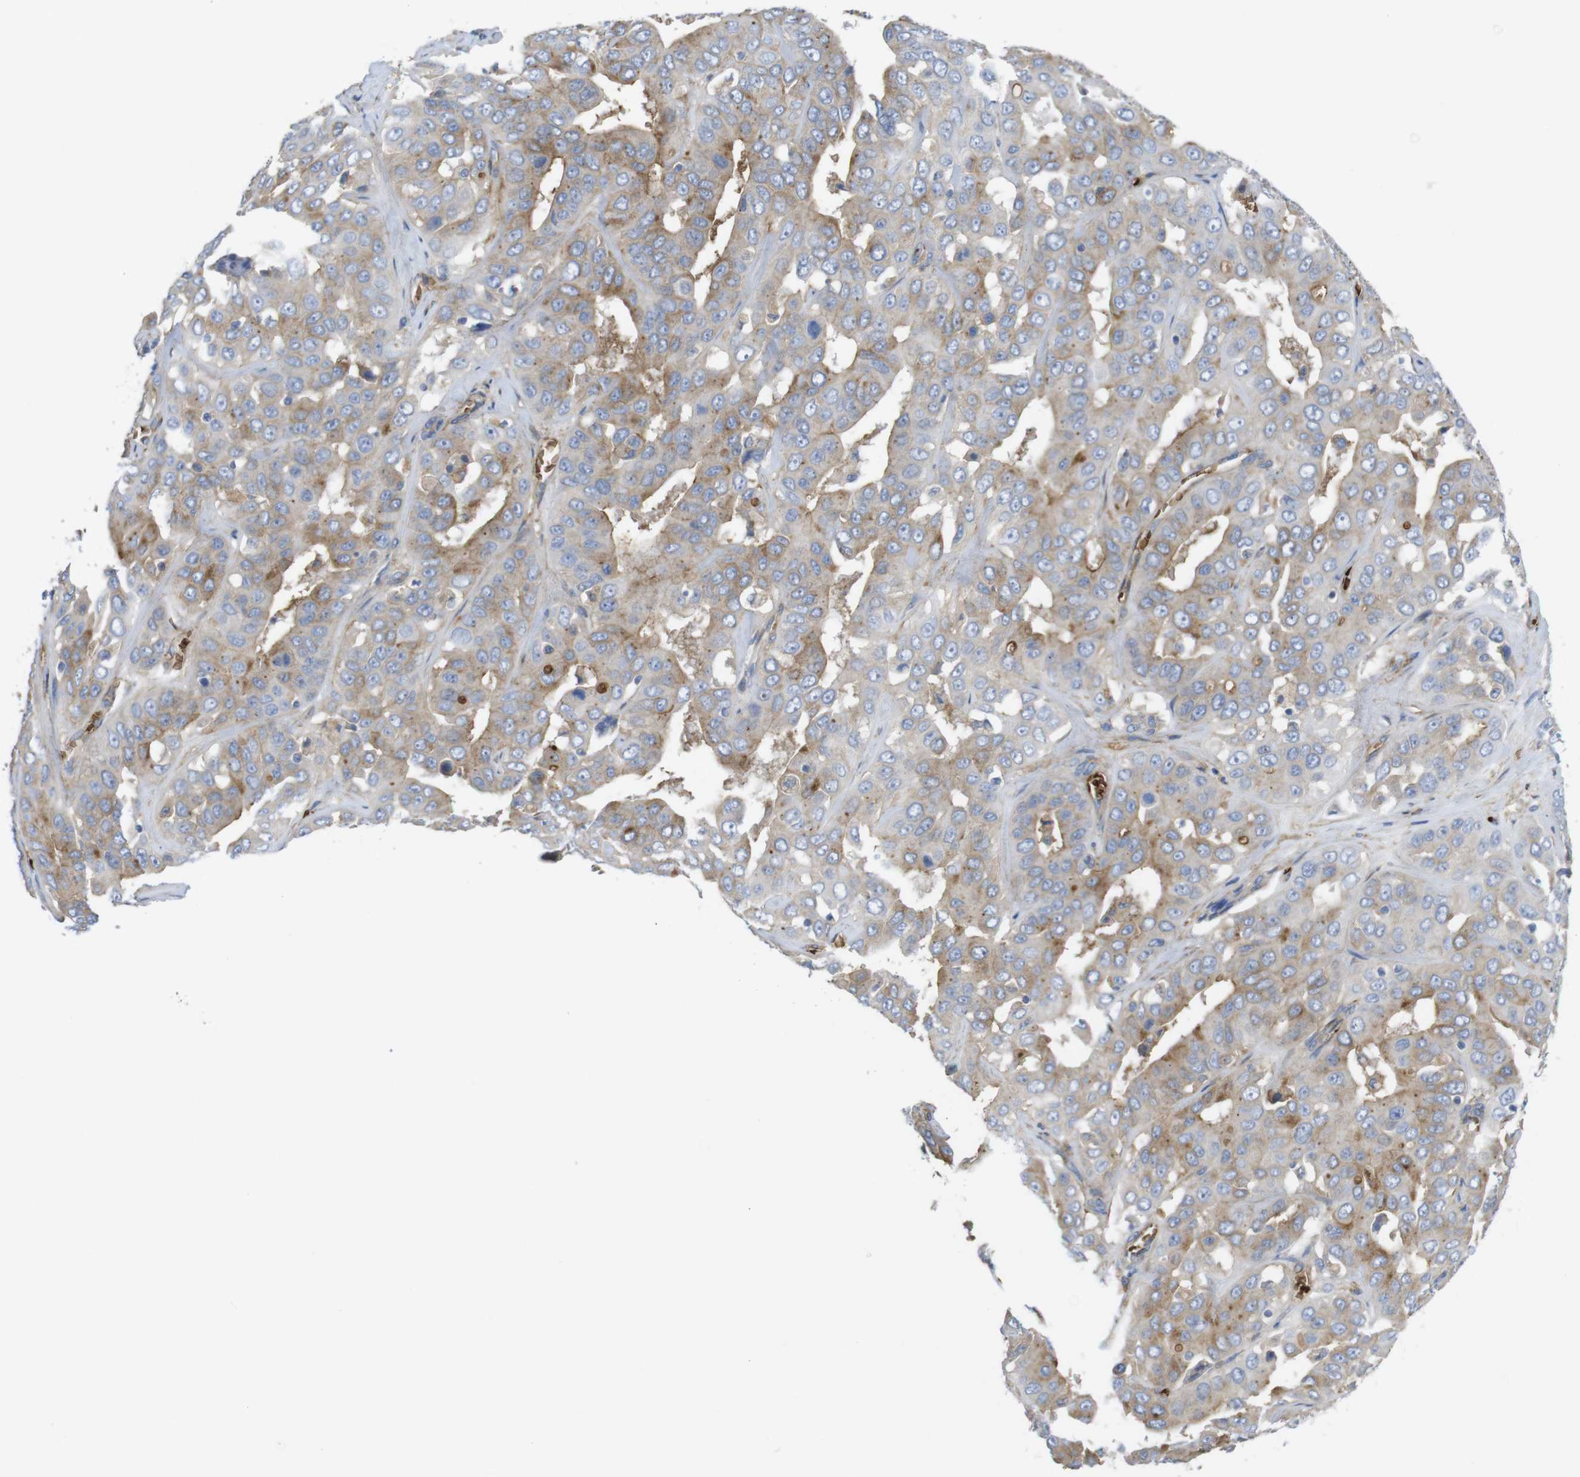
{"staining": {"intensity": "moderate", "quantity": "<25%", "location": "cytoplasmic/membranous"}, "tissue": "liver cancer", "cell_type": "Tumor cells", "image_type": "cancer", "snomed": [{"axis": "morphology", "description": "Cholangiocarcinoma"}, {"axis": "topography", "description": "Liver"}], "caption": "Liver cancer stained with a protein marker displays moderate staining in tumor cells.", "gene": "CYBRD1", "patient": {"sex": "female", "age": 52}}